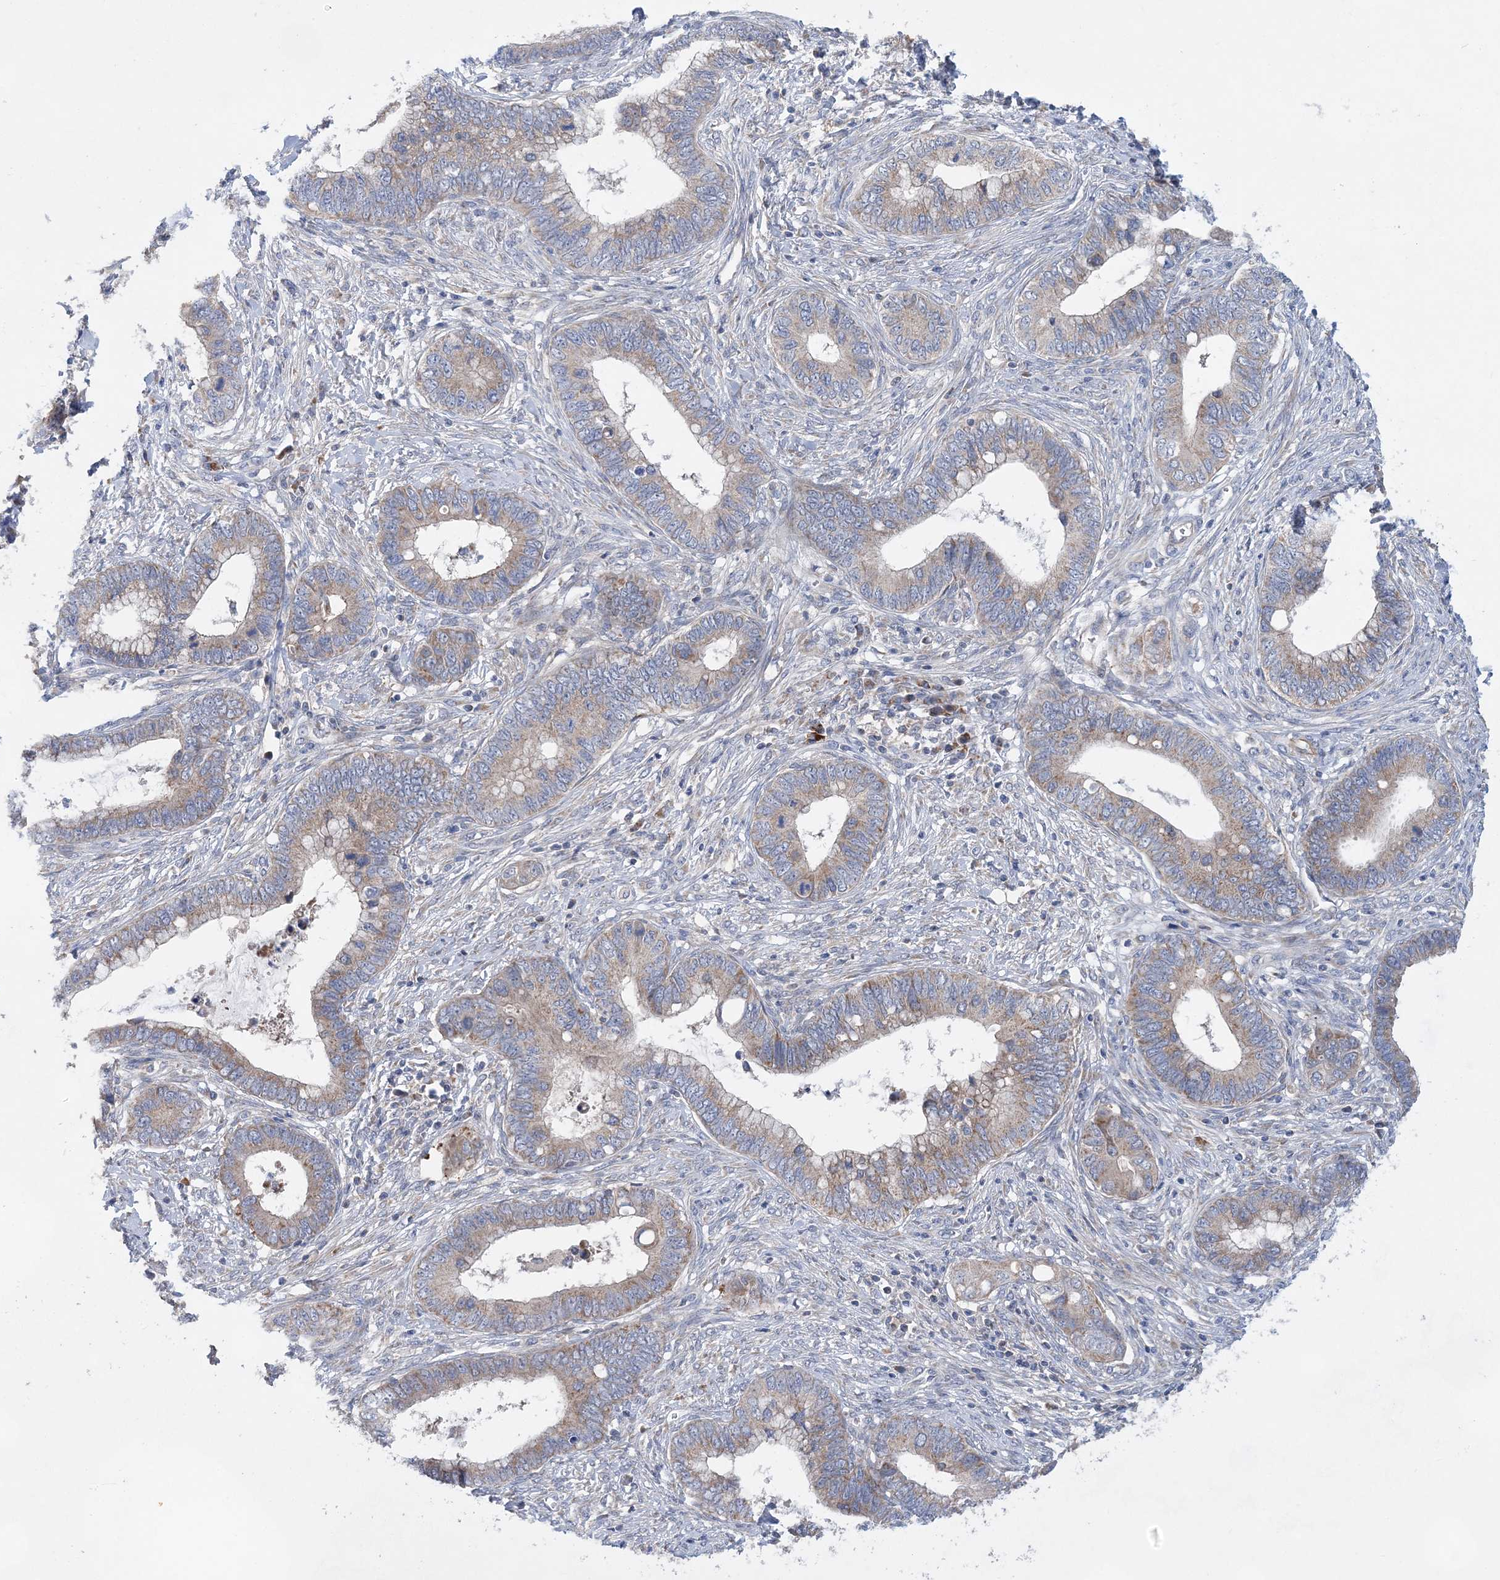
{"staining": {"intensity": "moderate", "quantity": "25%-75%", "location": "cytoplasmic/membranous"}, "tissue": "cervical cancer", "cell_type": "Tumor cells", "image_type": "cancer", "snomed": [{"axis": "morphology", "description": "Adenocarcinoma, NOS"}, {"axis": "topography", "description": "Cervix"}], "caption": "Adenocarcinoma (cervical) stained with DAB immunohistochemistry shows medium levels of moderate cytoplasmic/membranous expression in approximately 25%-75% of tumor cells.", "gene": "TRAPPC13", "patient": {"sex": "female", "age": 44}}